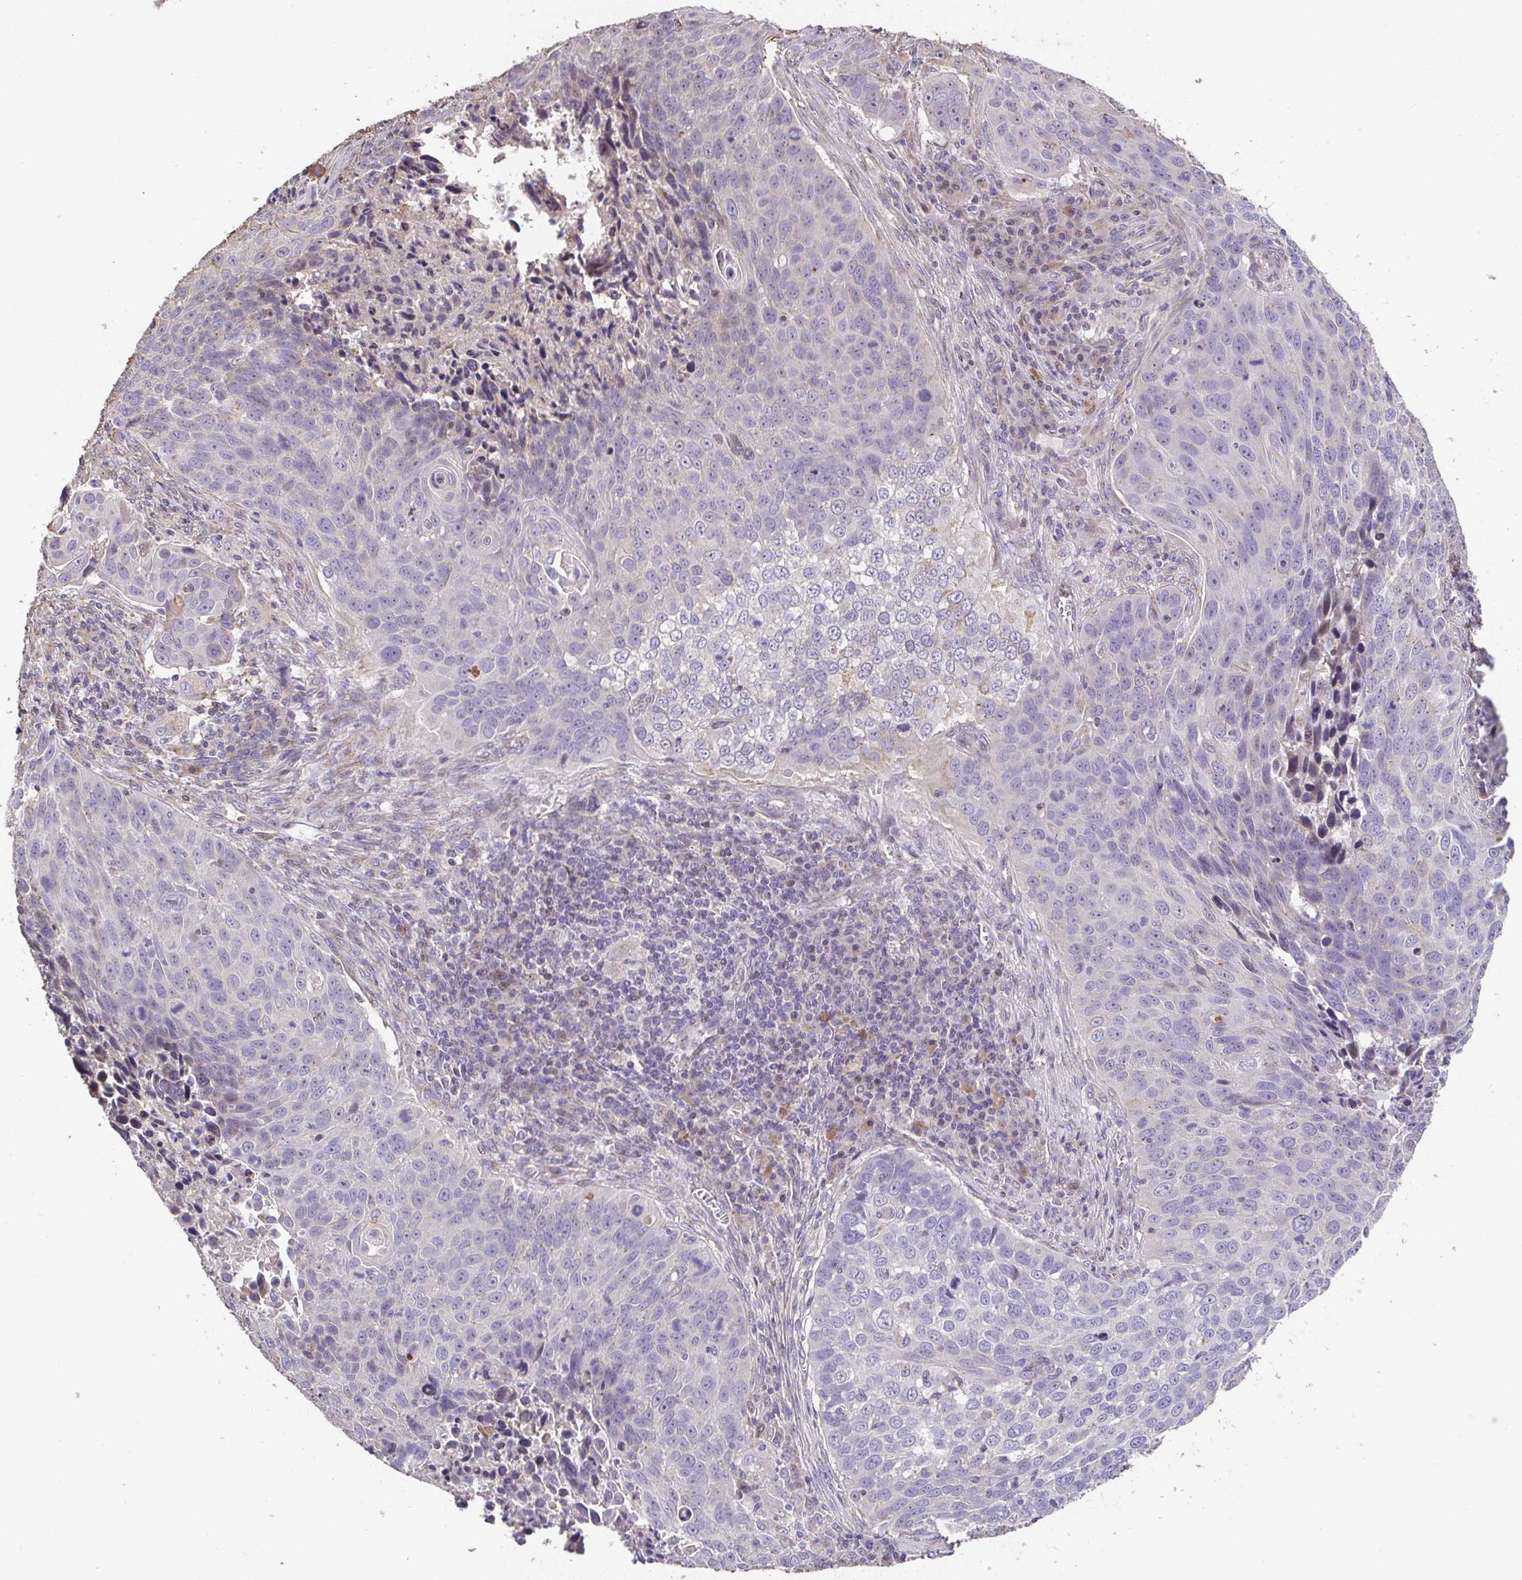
{"staining": {"intensity": "negative", "quantity": "none", "location": "none"}, "tissue": "lung cancer", "cell_type": "Tumor cells", "image_type": "cancer", "snomed": [{"axis": "morphology", "description": "Squamous cell carcinoma, NOS"}, {"axis": "topography", "description": "Lung"}], "caption": "High magnification brightfield microscopy of lung cancer stained with DAB (3,3'-diaminobenzidine) (brown) and counterstained with hematoxylin (blue): tumor cells show no significant staining.", "gene": "RUNDC3B", "patient": {"sex": "male", "age": 78}}